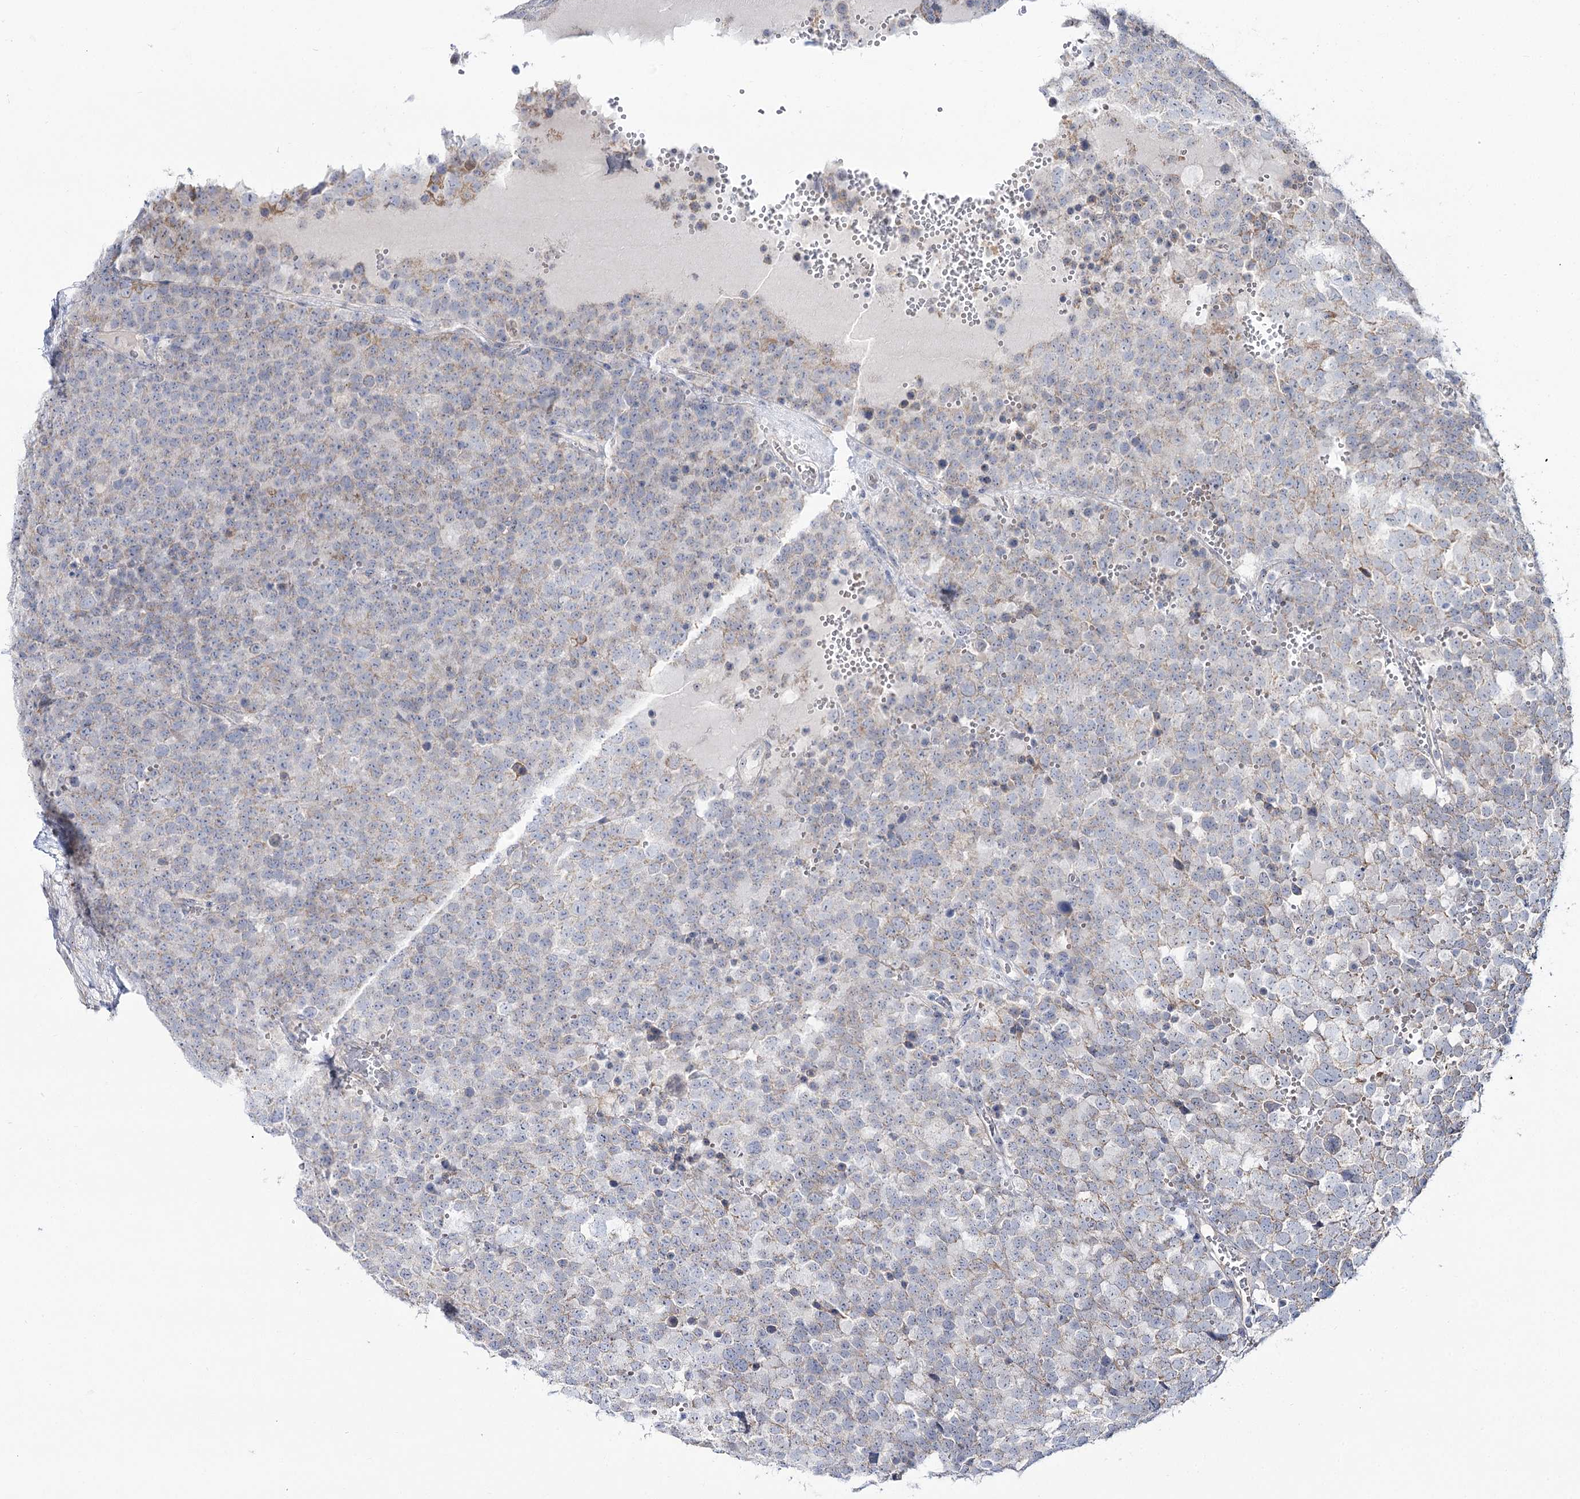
{"staining": {"intensity": "weak", "quantity": "<25%", "location": "cytoplasmic/membranous"}, "tissue": "testis cancer", "cell_type": "Tumor cells", "image_type": "cancer", "snomed": [{"axis": "morphology", "description": "Seminoma, NOS"}, {"axis": "topography", "description": "Testis"}], "caption": "Immunohistochemistry of human testis seminoma displays no positivity in tumor cells. Nuclei are stained in blue.", "gene": "SUOX", "patient": {"sex": "male", "age": 71}}